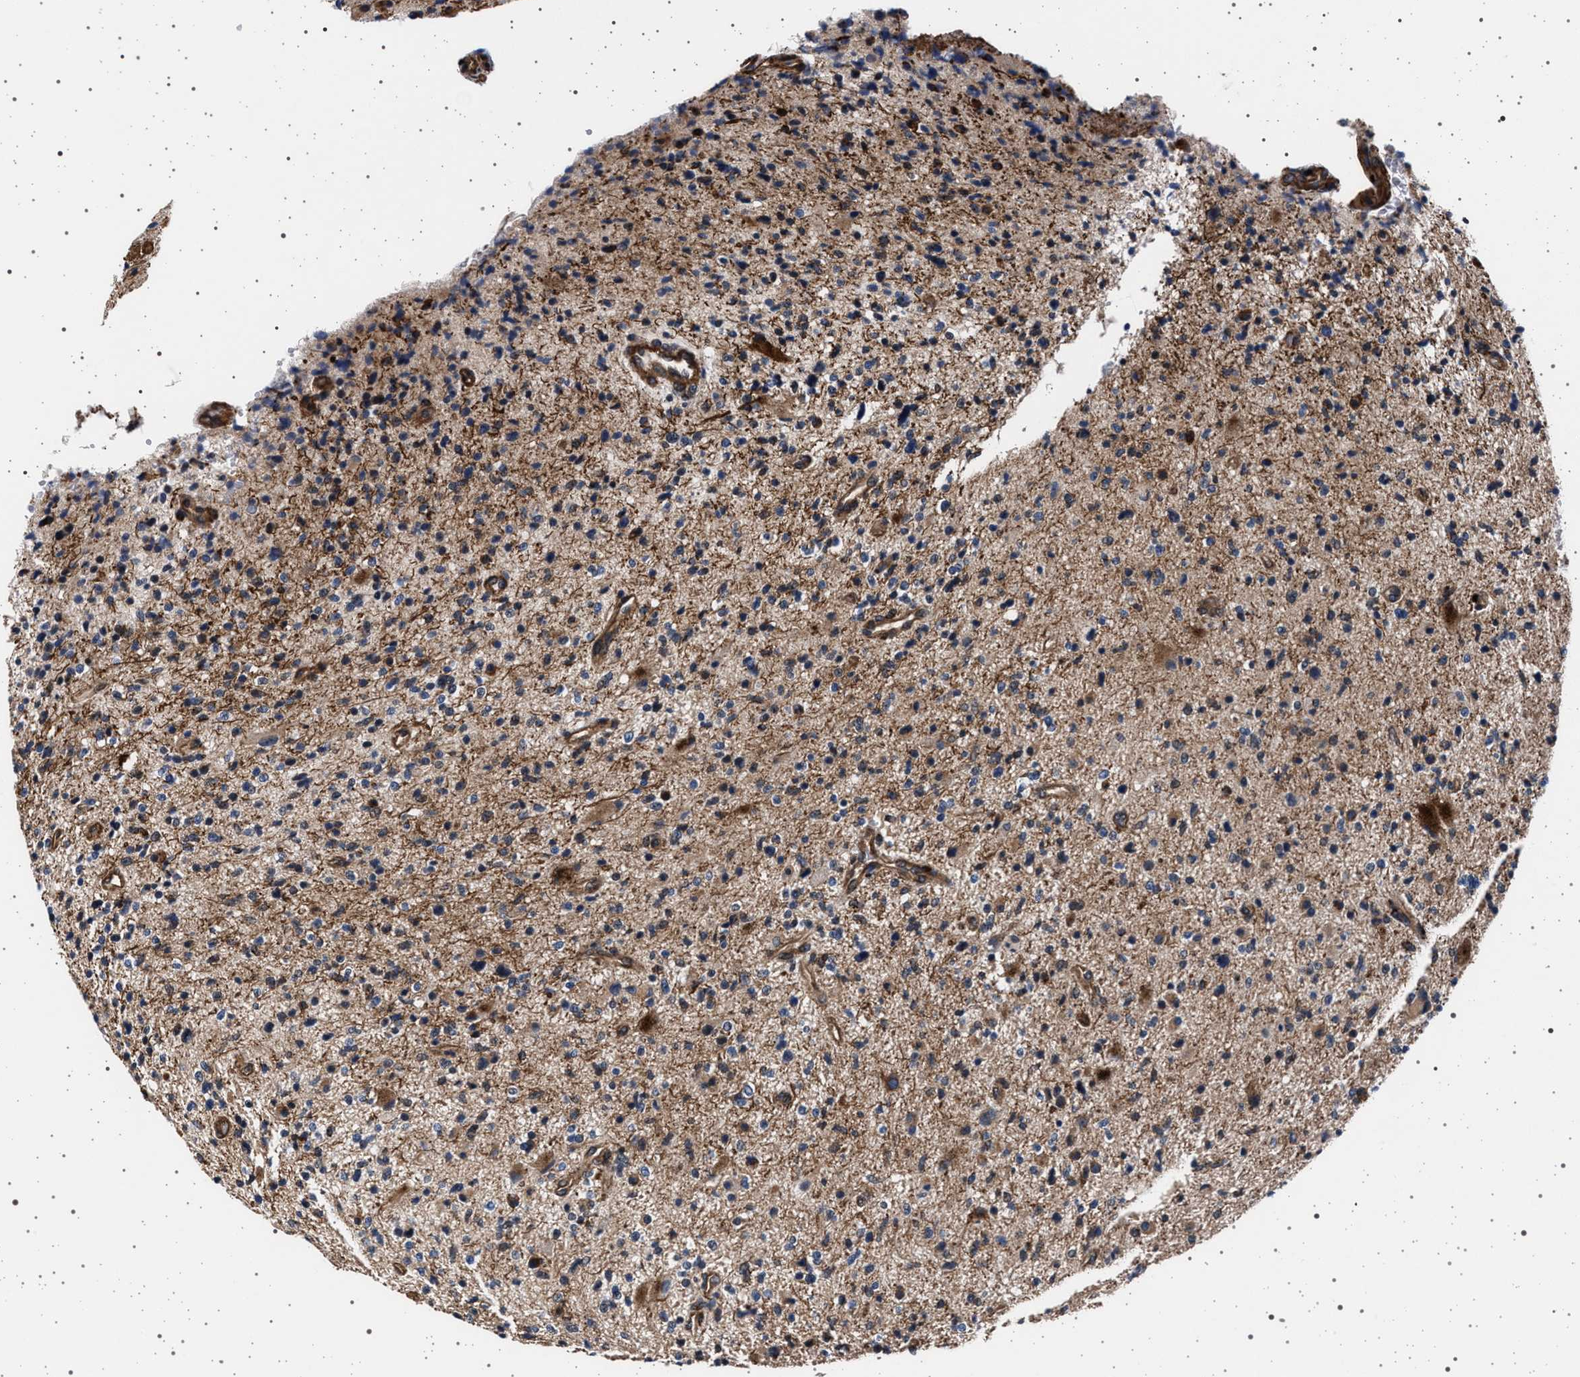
{"staining": {"intensity": "moderate", "quantity": "<25%", "location": "cytoplasmic/membranous"}, "tissue": "glioma", "cell_type": "Tumor cells", "image_type": "cancer", "snomed": [{"axis": "morphology", "description": "Glioma, malignant, High grade"}, {"axis": "topography", "description": "Brain"}], "caption": "Immunohistochemical staining of human high-grade glioma (malignant) reveals moderate cytoplasmic/membranous protein positivity in approximately <25% of tumor cells.", "gene": "KCNK6", "patient": {"sex": "male", "age": 48}}